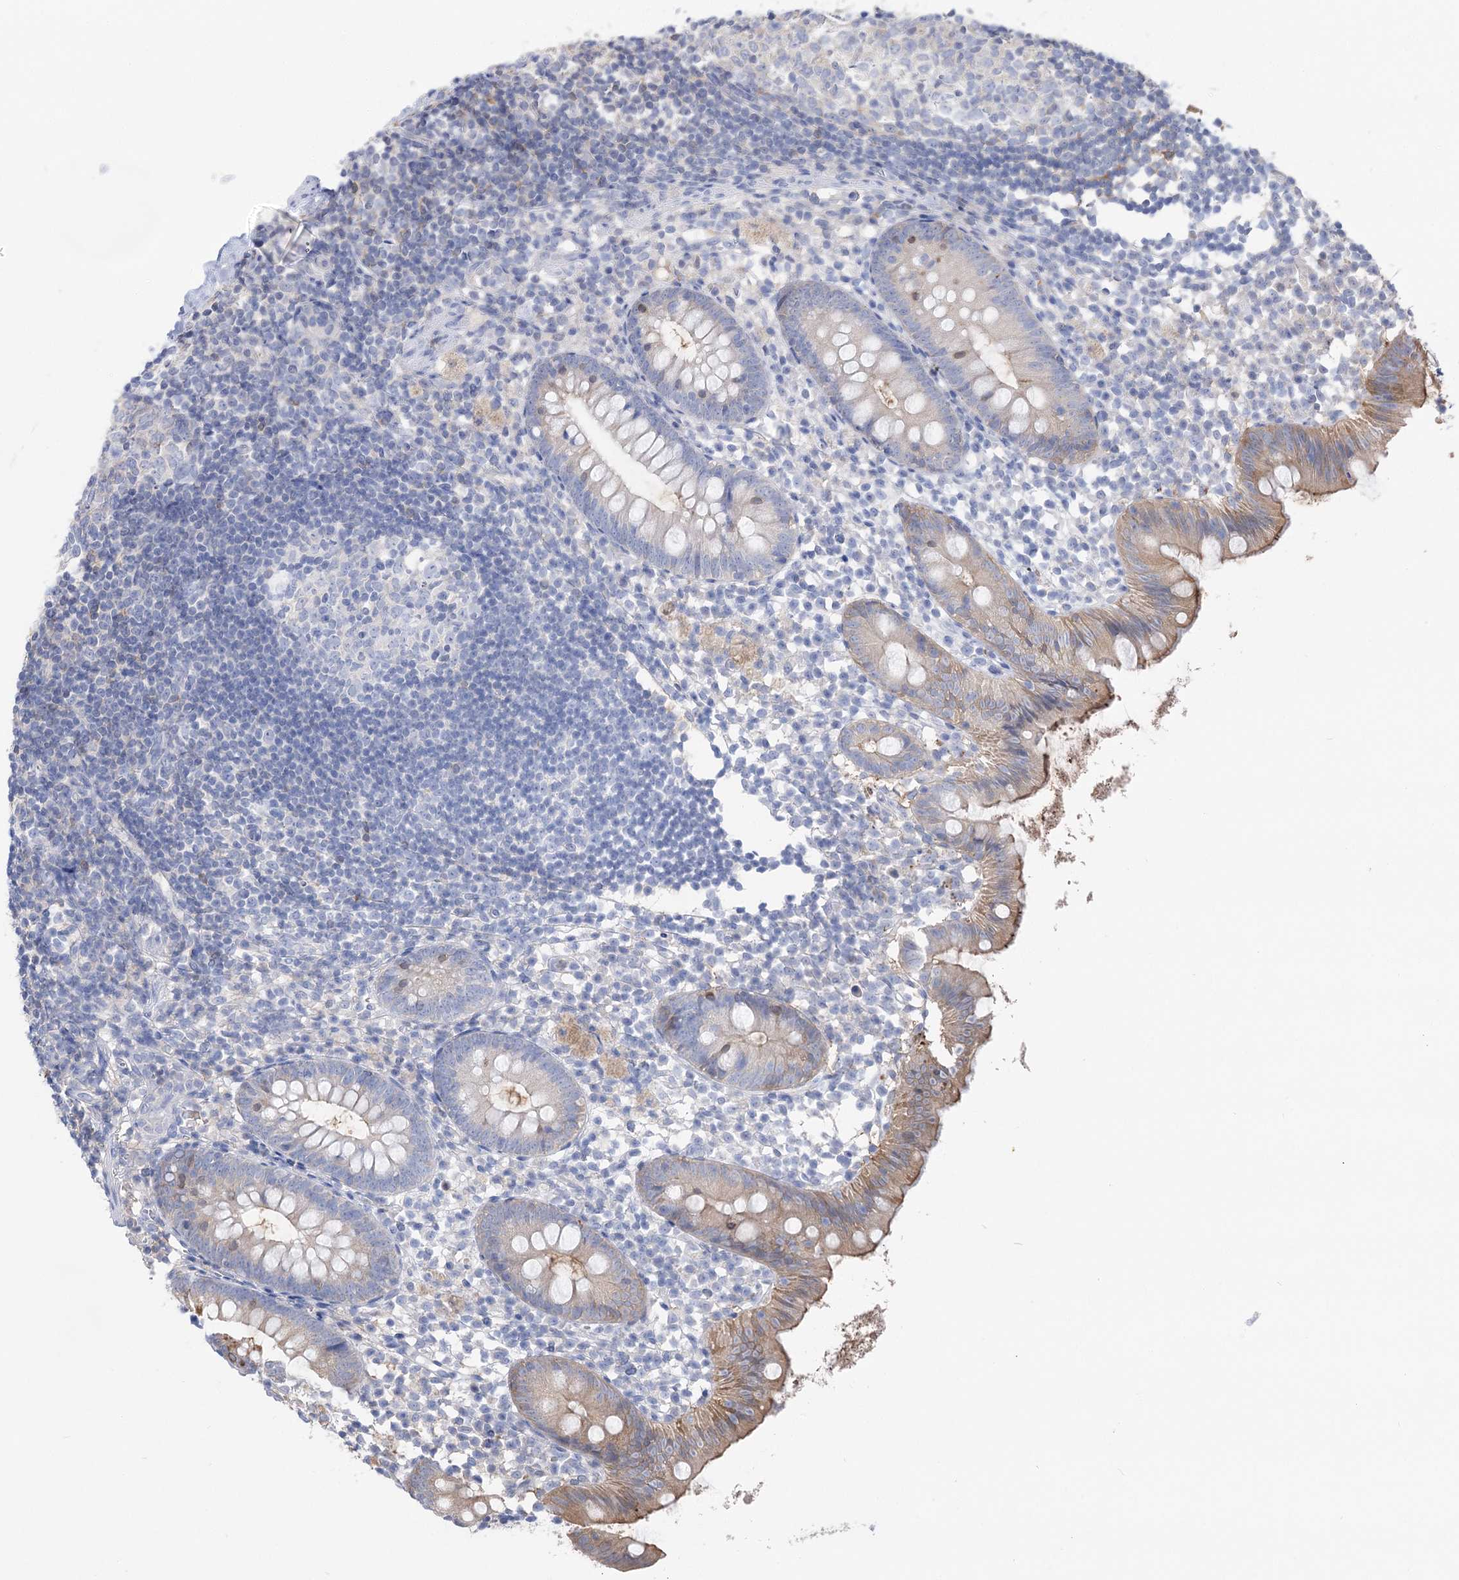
{"staining": {"intensity": "moderate", "quantity": "25%-75%", "location": "cytoplasmic/membranous"}, "tissue": "appendix", "cell_type": "Glandular cells", "image_type": "normal", "snomed": [{"axis": "morphology", "description": "Normal tissue, NOS"}, {"axis": "topography", "description": "Appendix"}], "caption": "Glandular cells exhibit medium levels of moderate cytoplasmic/membranous expression in about 25%-75% of cells in benign appendix.", "gene": "UGP2", "patient": {"sex": "female", "age": 20}}